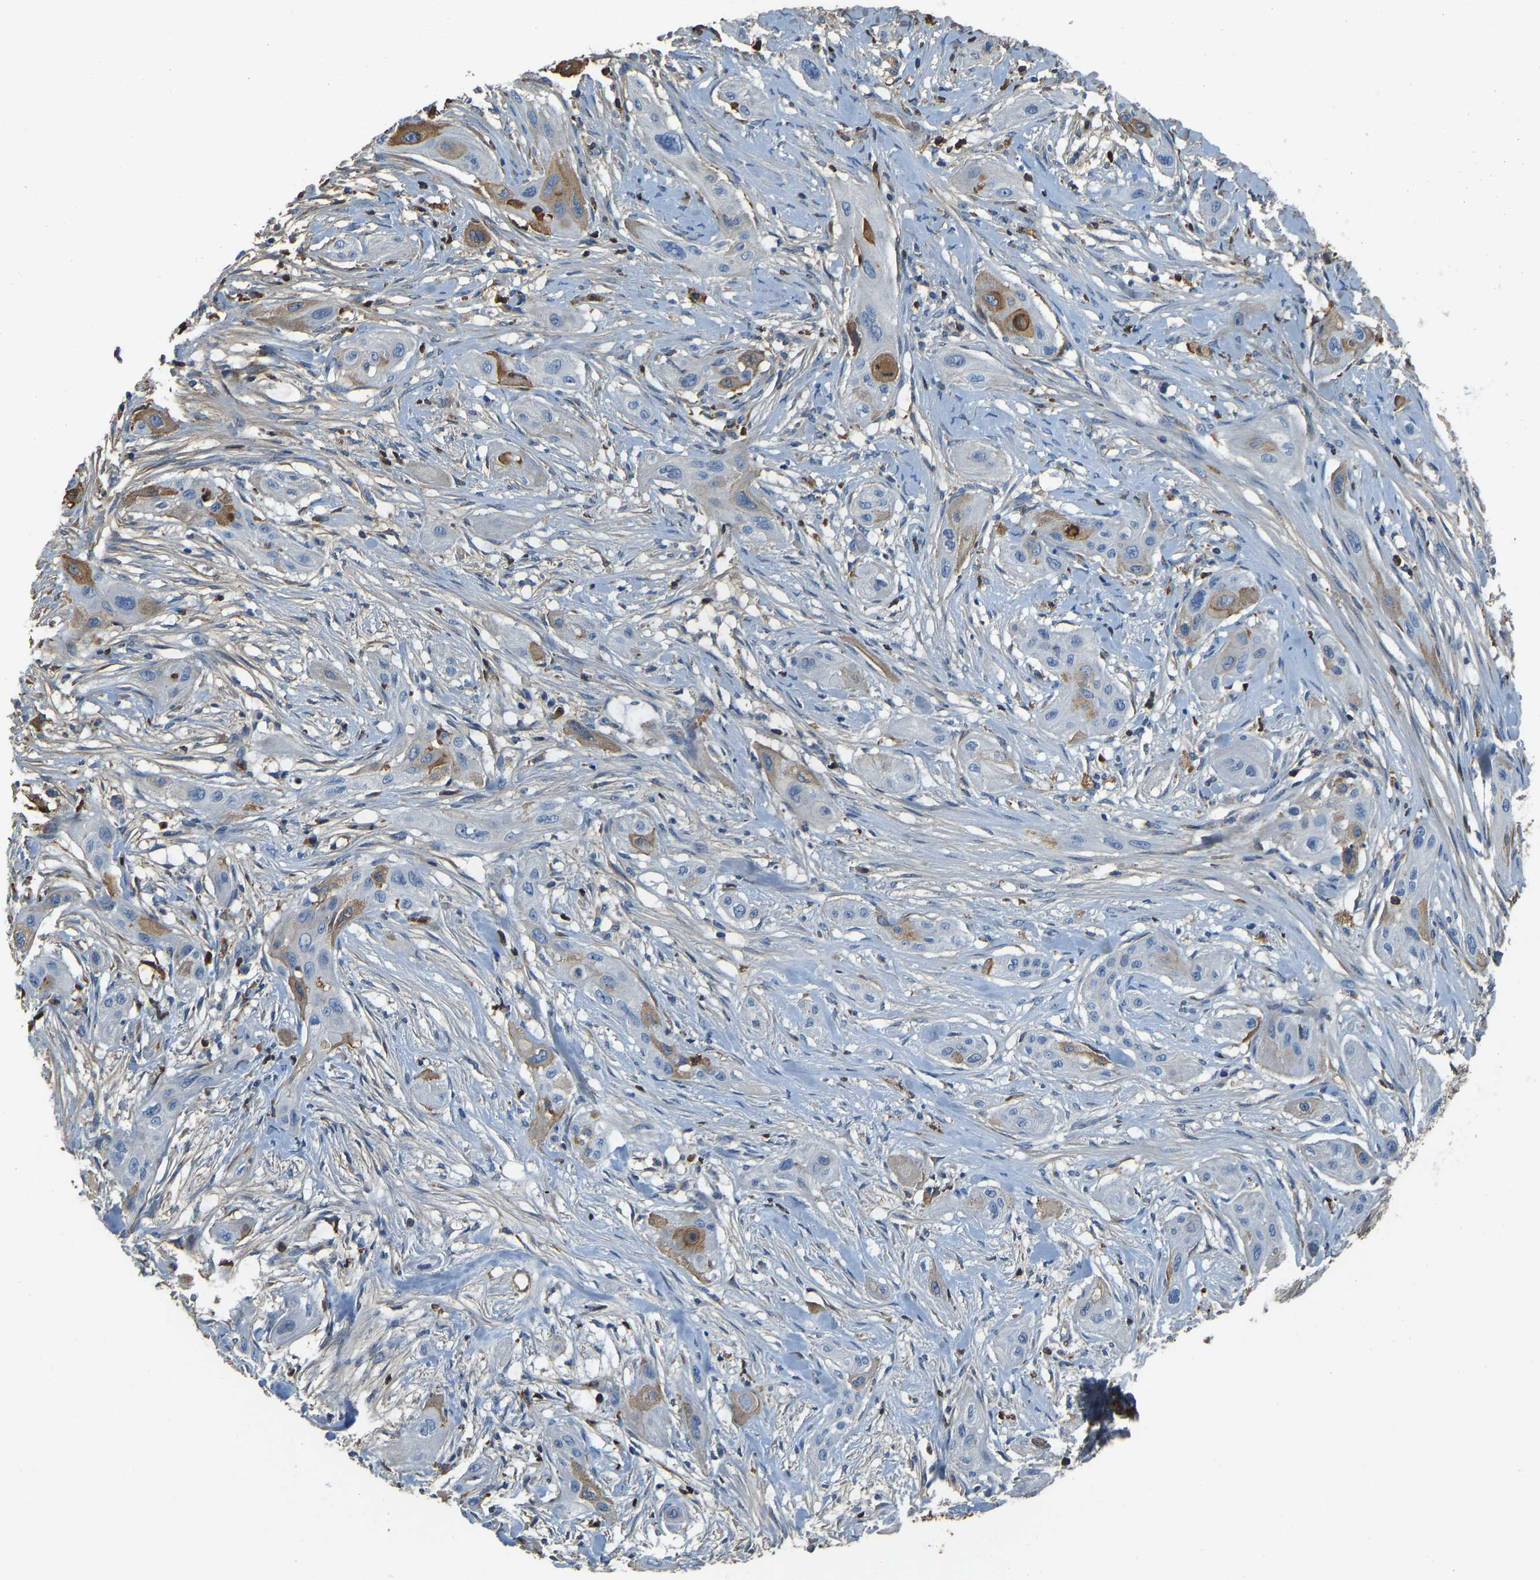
{"staining": {"intensity": "moderate", "quantity": "<25%", "location": "cytoplasmic/membranous"}, "tissue": "lung cancer", "cell_type": "Tumor cells", "image_type": "cancer", "snomed": [{"axis": "morphology", "description": "Squamous cell carcinoma, NOS"}, {"axis": "topography", "description": "Lung"}], "caption": "Immunohistochemical staining of lung squamous cell carcinoma demonstrates low levels of moderate cytoplasmic/membranous positivity in approximately <25% of tumor cells. Nuclei are stained in blue.", "gene": "THBS4", "patient": {"sex": "female", "age": 47}}